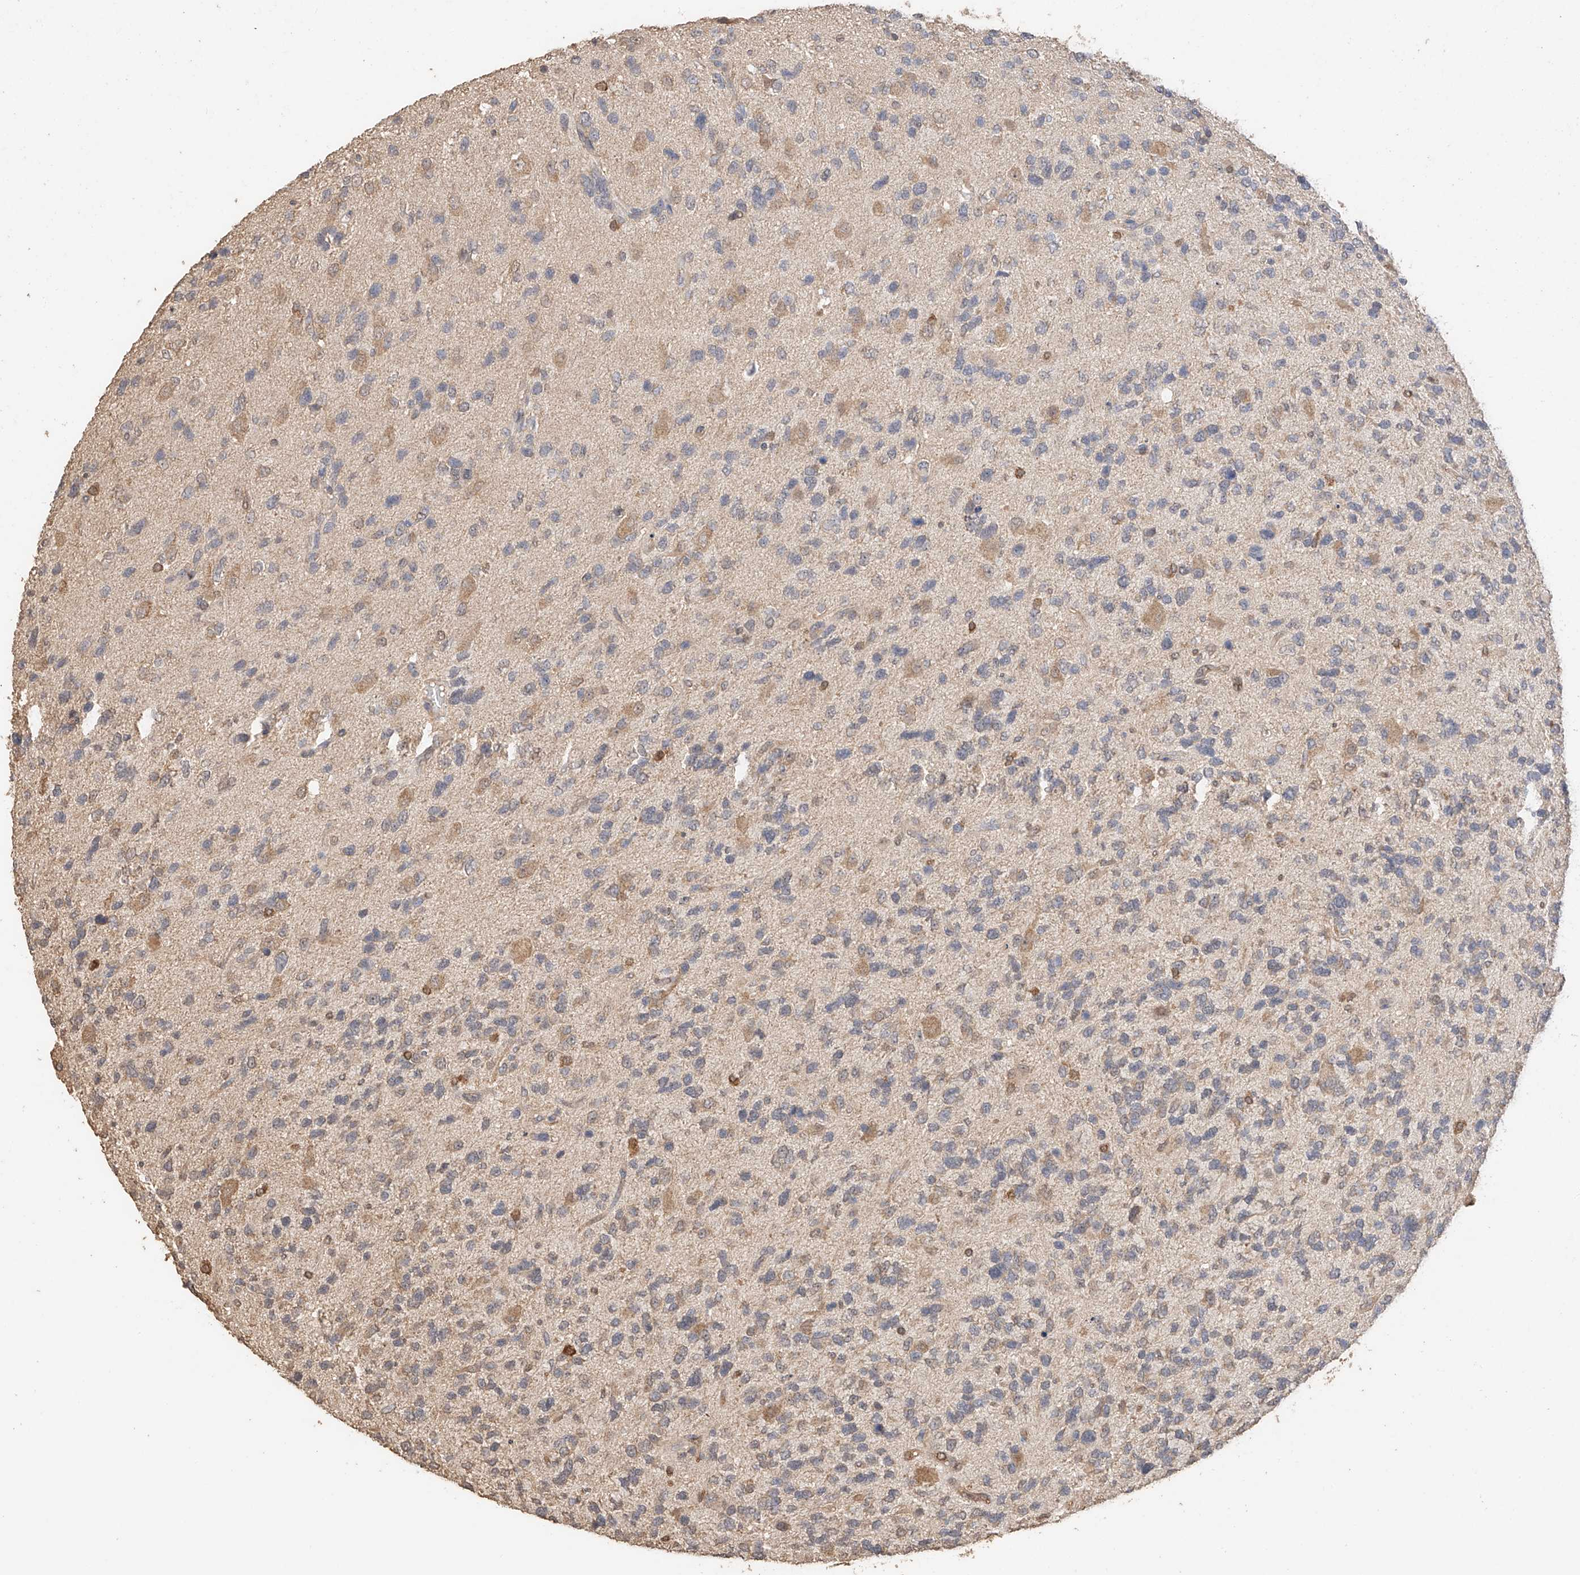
{"staining": {"intensity": "weak", "quantity": "25%-75%", "location": "cytoplasmic/membranous"}, "tissue": "glioma", "cell_type": "Tumor cells", "image_type": "cancer", "snomed": [{"axis": "morphology", "description": "Glioma, malignant, High grade"}, {"axis": "topography", "description": "Brain"}], "caption": "Malignant glioma (high-grade) was stained to show a protein in brown. There is low levels of weak cytoplasmic/membranous positivity in about 25%-75% of tumor cells.", "gene": "IL22RA2", "patient": {"sex": "female", "age": 58}}